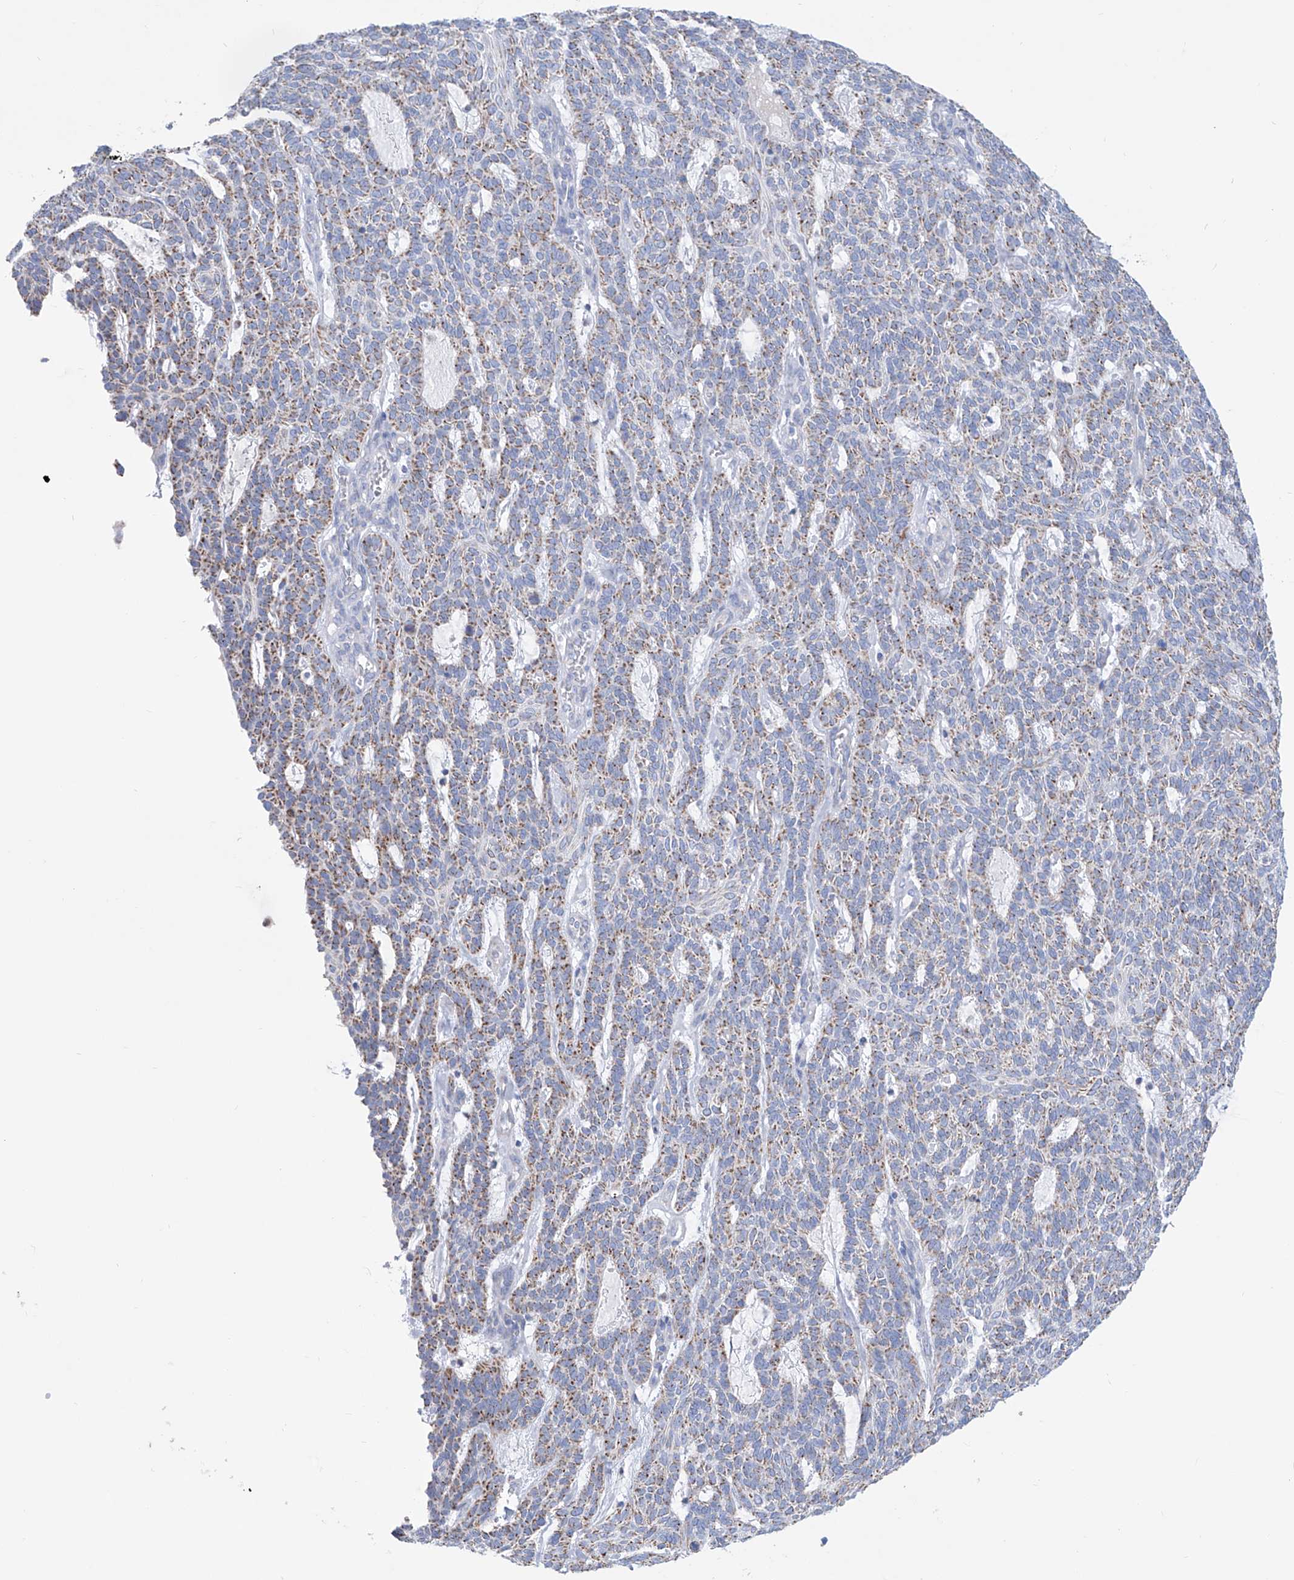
{"staining": {"intensity": "moderate", "quantity": ">75%", "location": "cytoplasmic/membranous"}, "tissue": "skin cancer", "cell_type": "Tumor cells", "image_type": "cancer", "snomed": [{"axis": "morphology", "description": "Squamous cell carcinoma, NOS"}, {"axis": "topography", "description": "Skin"}], "caption": "Skin squamous cell carcinoma stained with a protein marker demonstrates moderate staining in tumor cells.", "gene": "ALDH6A1", "patient": {"sex": "female", "age": 90}}